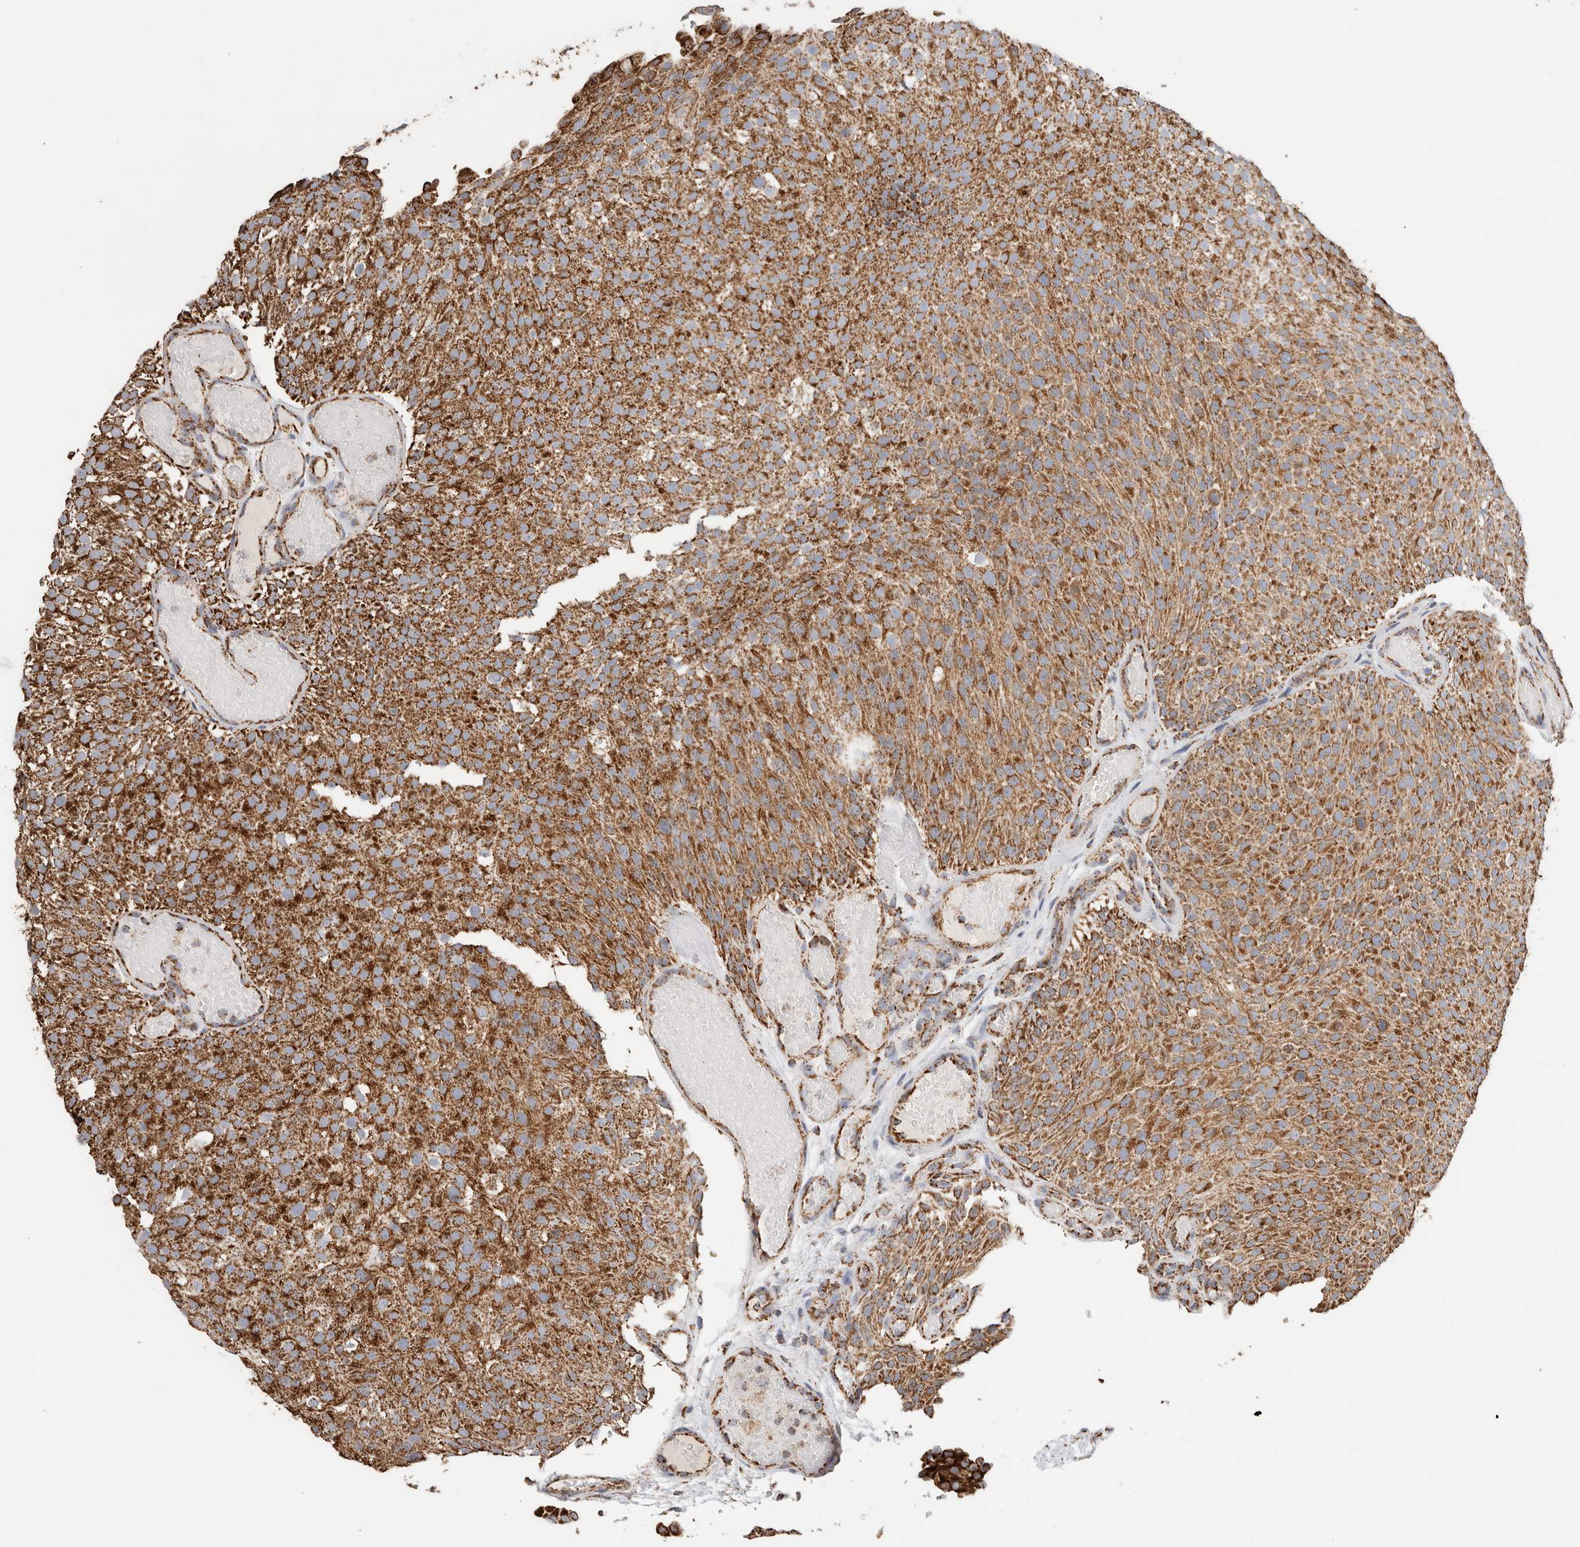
{"staining": {"intensity": "strong", "quantity": ">75%", "location": "cytoplasmic/membranous"}, "tissue": "urothelial cancer", "cell_type": "Tumor cells", "image_type": "cancer", "snomed": [{"axis": "morphology", "description": "Urothelial carcinoma, Low grade"}, {"axis": "topography", "description": "Urinary bladder"}], "caption": "A high amount of strong cytoplasmic/membranous expression is present in about >75% of tumor cells in urothelial cancer tissue.", "gene": "C1QBP", "patient": {"sex": "male", "age": 78}}